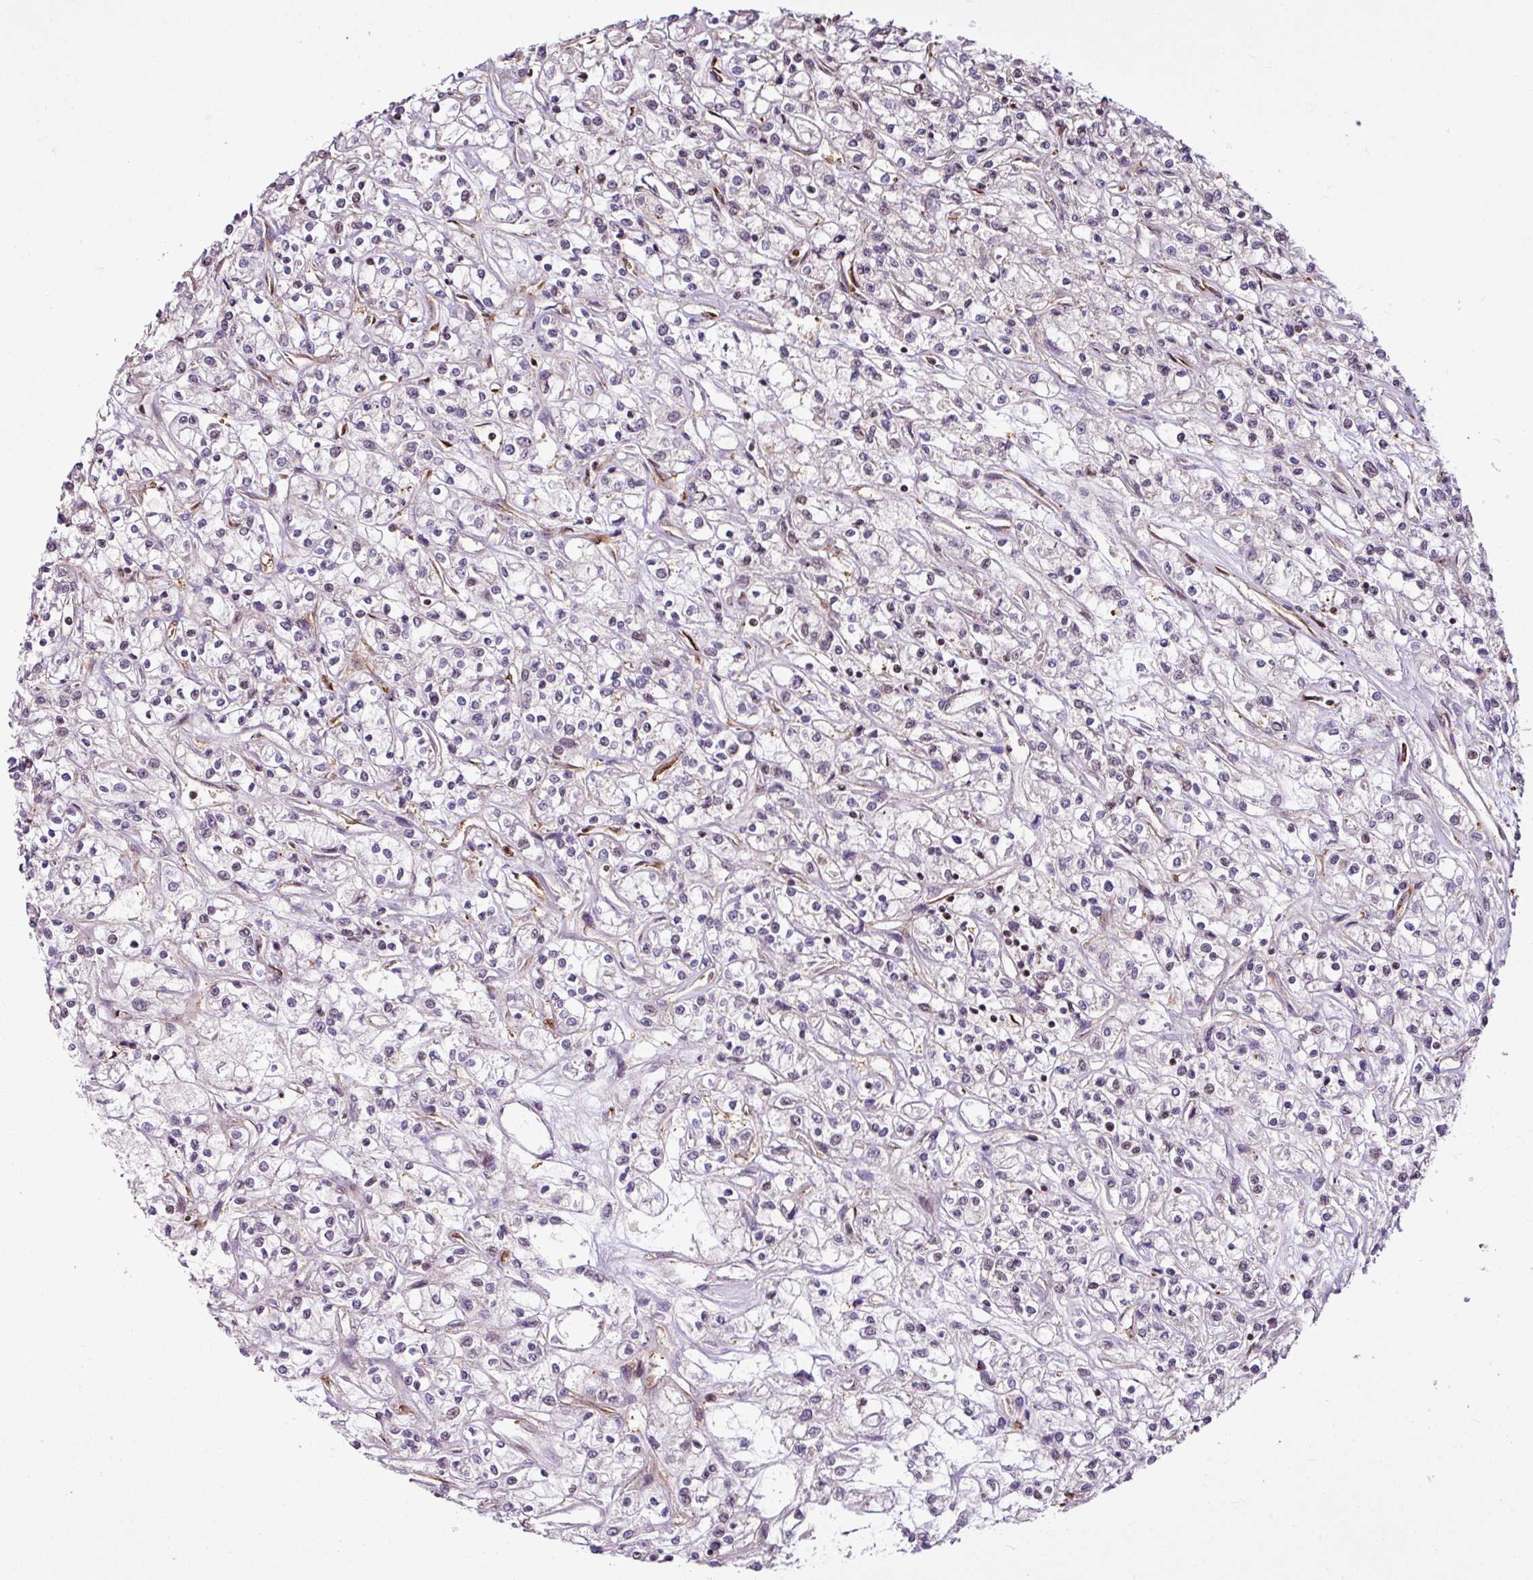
{"staining": {"intensity": "negative", "quantity": "none", "location": "none"}, "tissue": "renal cancer", "cell_type": "Tumor cells", "image_type": "cancer", "snomed": [{"axis": "morphology", "description": "Adenocarcinoma, NOS"}, {"axis": "topography", "description": "Kidney"}], "caption": "Photomicrograph shows no protein positivity in tumor cells of renal cancer tissue.", "gene": "ZNF106", "patient": {"sex": "female", "age": 59}}